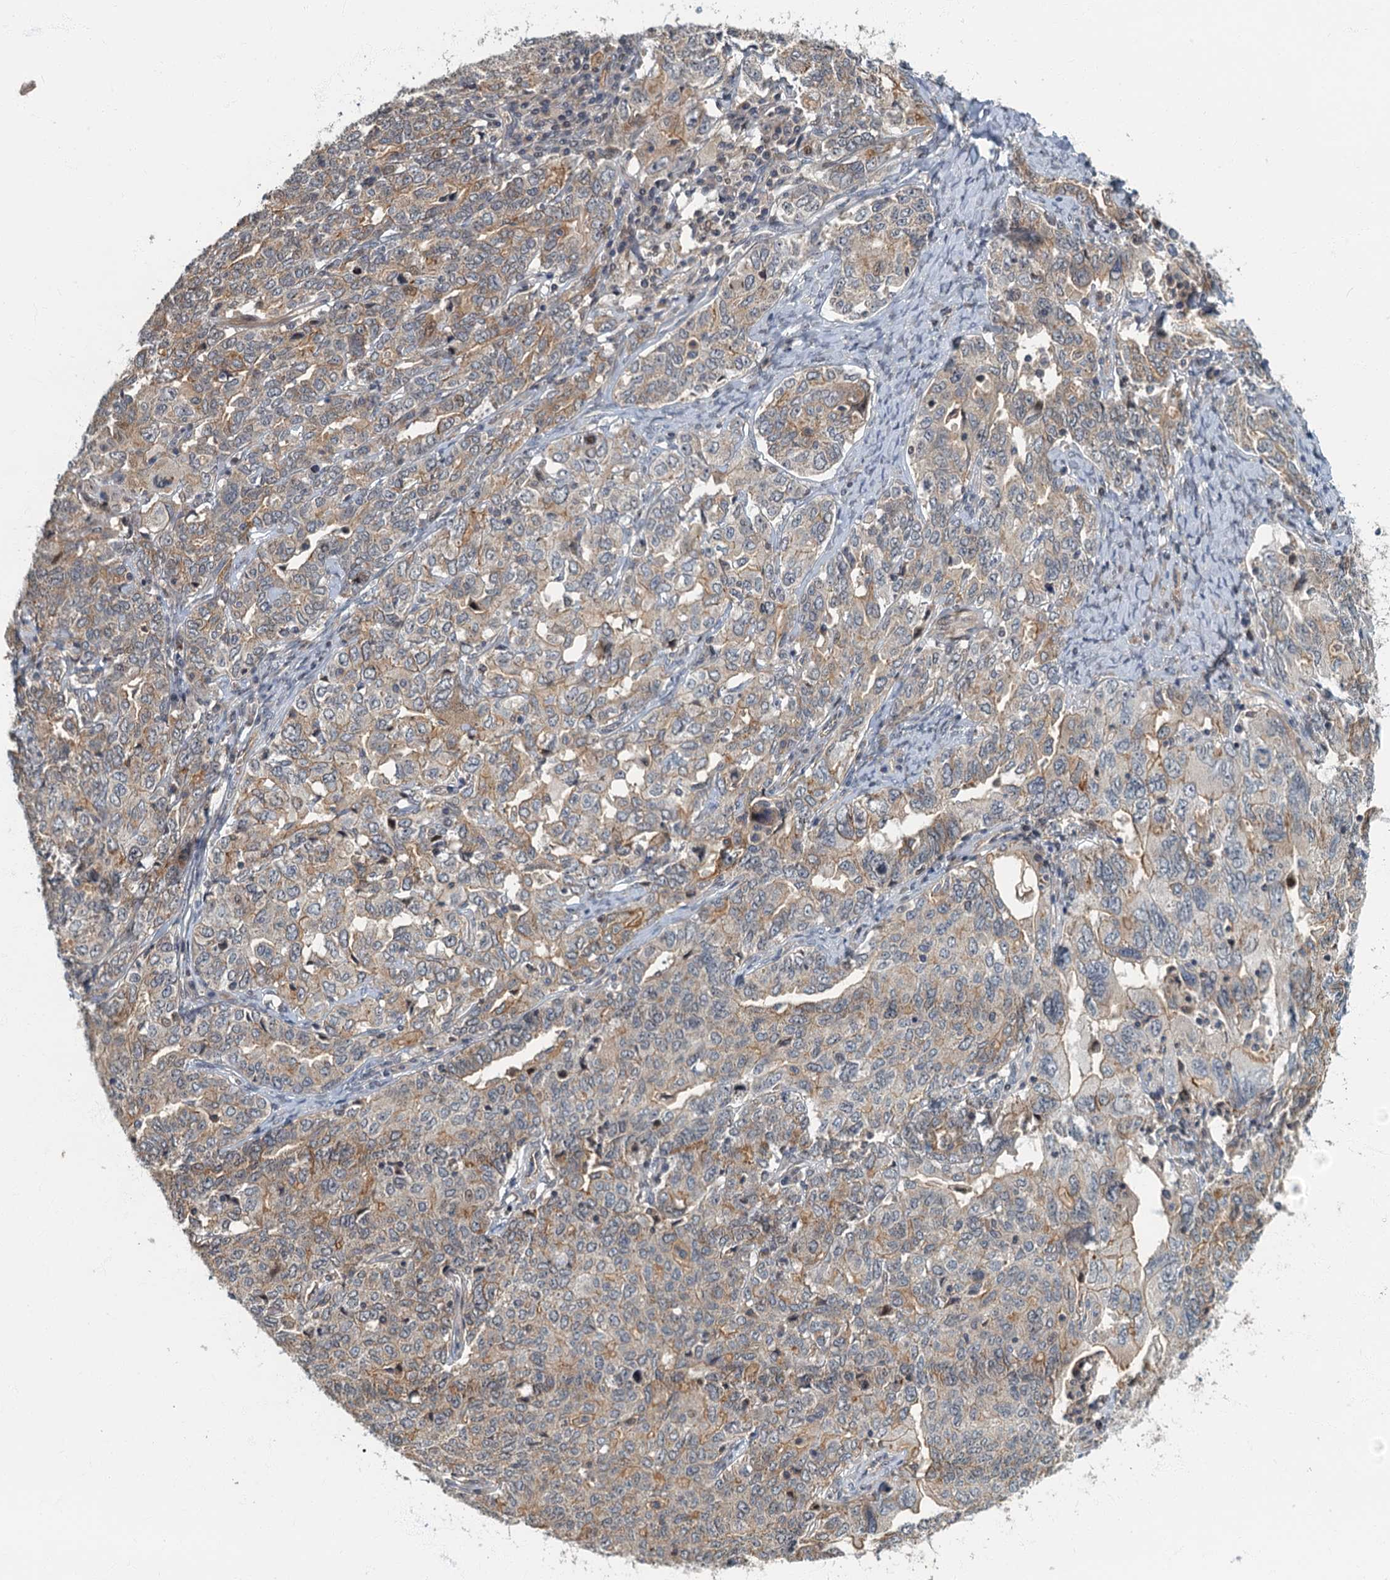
{"staining": {"intensity": "weak", "quantity": "25%-75%", "location": "cytoplasmic/membranous"}, "tissue": "ovarian cancer", "cell_type": "Tumor cells", "image_type": "cancer", "snomed": [{"axis": "morphology", "description": "Carcinoma, endometroid"}, {"axis": "topography", "description": "Ovary"}], "caption": "DAB immunohistochemical staining of ovarian endometroid carcinoma shows weak cytoplasmic/membranous protein positivity in about 25%-75% of tumor cells. The staining was performed using DAB to visualize the protein expression in brown, while the nuclei were stained in blue with hematoxylin (Magnification: 20x).", "gene": "CKAP2L", "patient": {"sex": "female", "age": 62}}